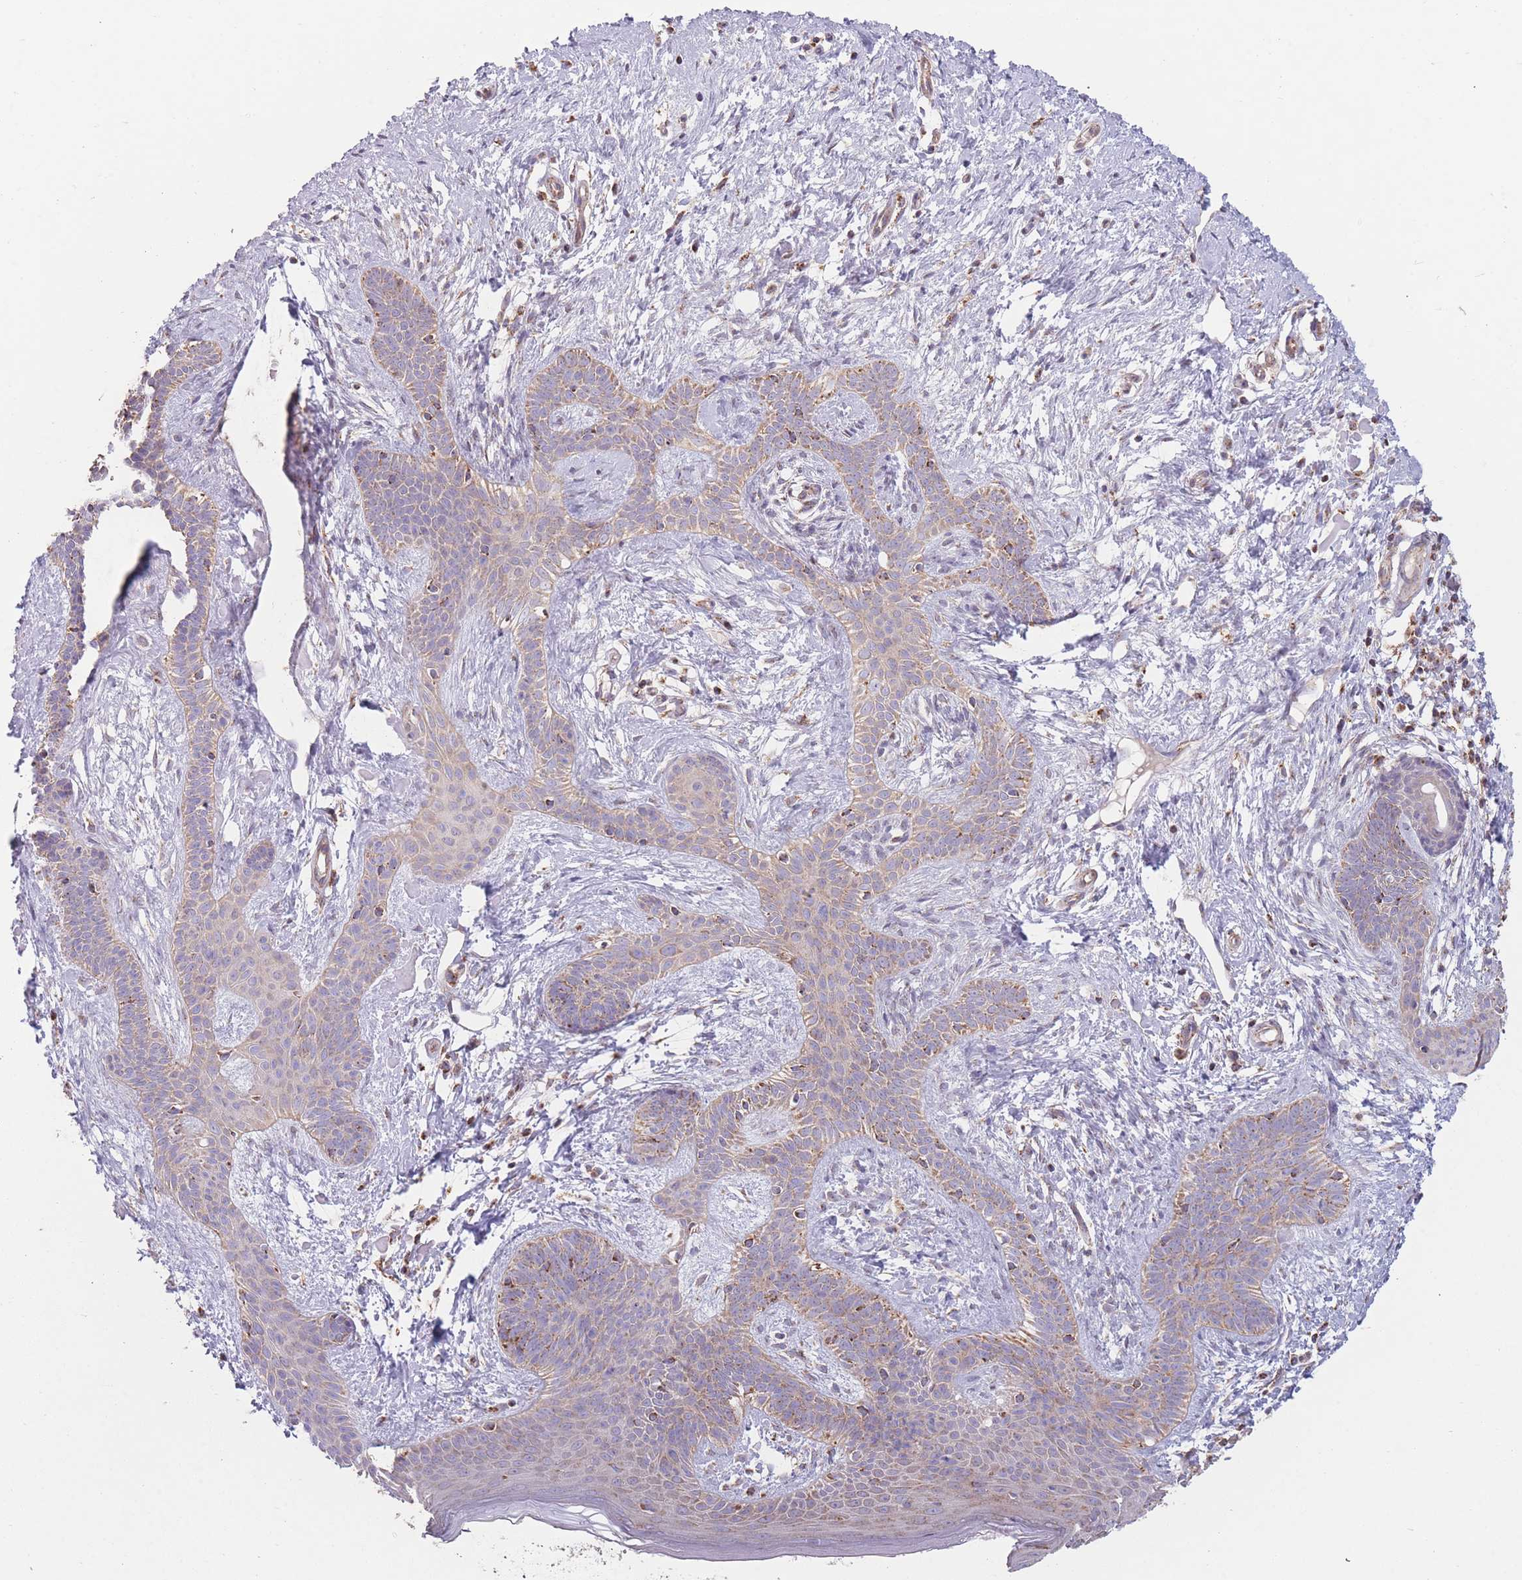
{"staining": {"intensity": "weak", "quantity": ">75%", "location": "cytoplasmic/membranous"}, "tissue": "skin cancer", "cell_type": "Tumor cells", "image_type": "cancer", "snomed": [{"axis": "morphology", "description": "Basal cell carcinoma"}, {"axis": "topography", "description": "Skin"}], "caption": "This photomicrograph reveals IHC staining of human skin cancer, with low weak cytoplasmic/membranous expression in about >75% of tumor cells.", "gene": "KIF16B", "patient": {"sex": "male", "age": 78}}